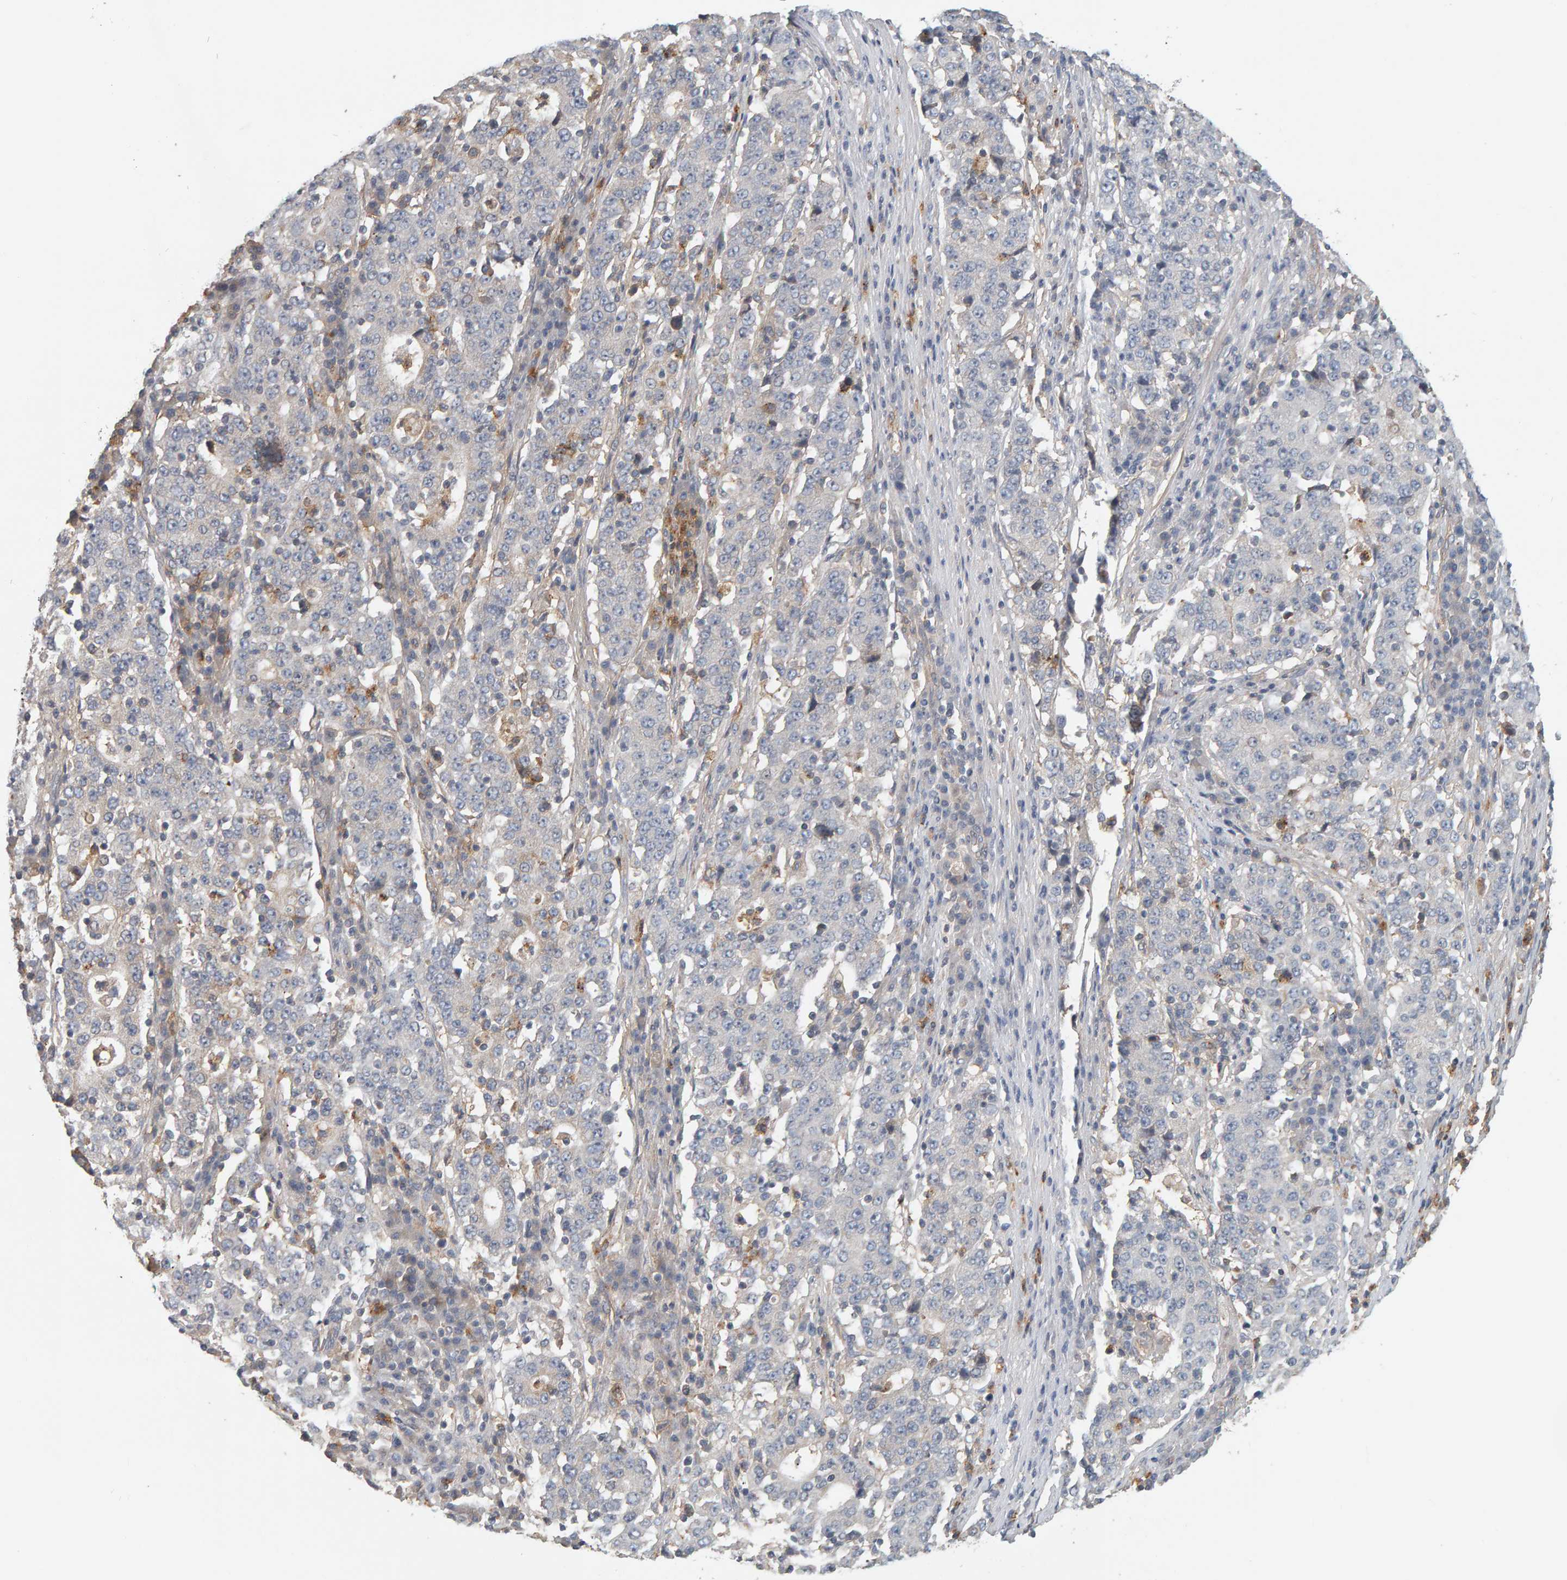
{"staining": {"intensity": "negative", "quantity": "none", "location": "none"}, "tissue": "stomach cancer", "cell_type": "Tumor cells", "image_type": "cancer", "snomed": [{"axis": "morphology", "description": "Adenocarcinoma, NOS"}, {"axis": "topography", "description": "Stomach"}], "caption": "A photomicrograph of human adenocarcinoma (stomach) is negative for staining in tumor cells.", "gene": "C9orf72", "patient": {"sex": "male", "age": 59}}